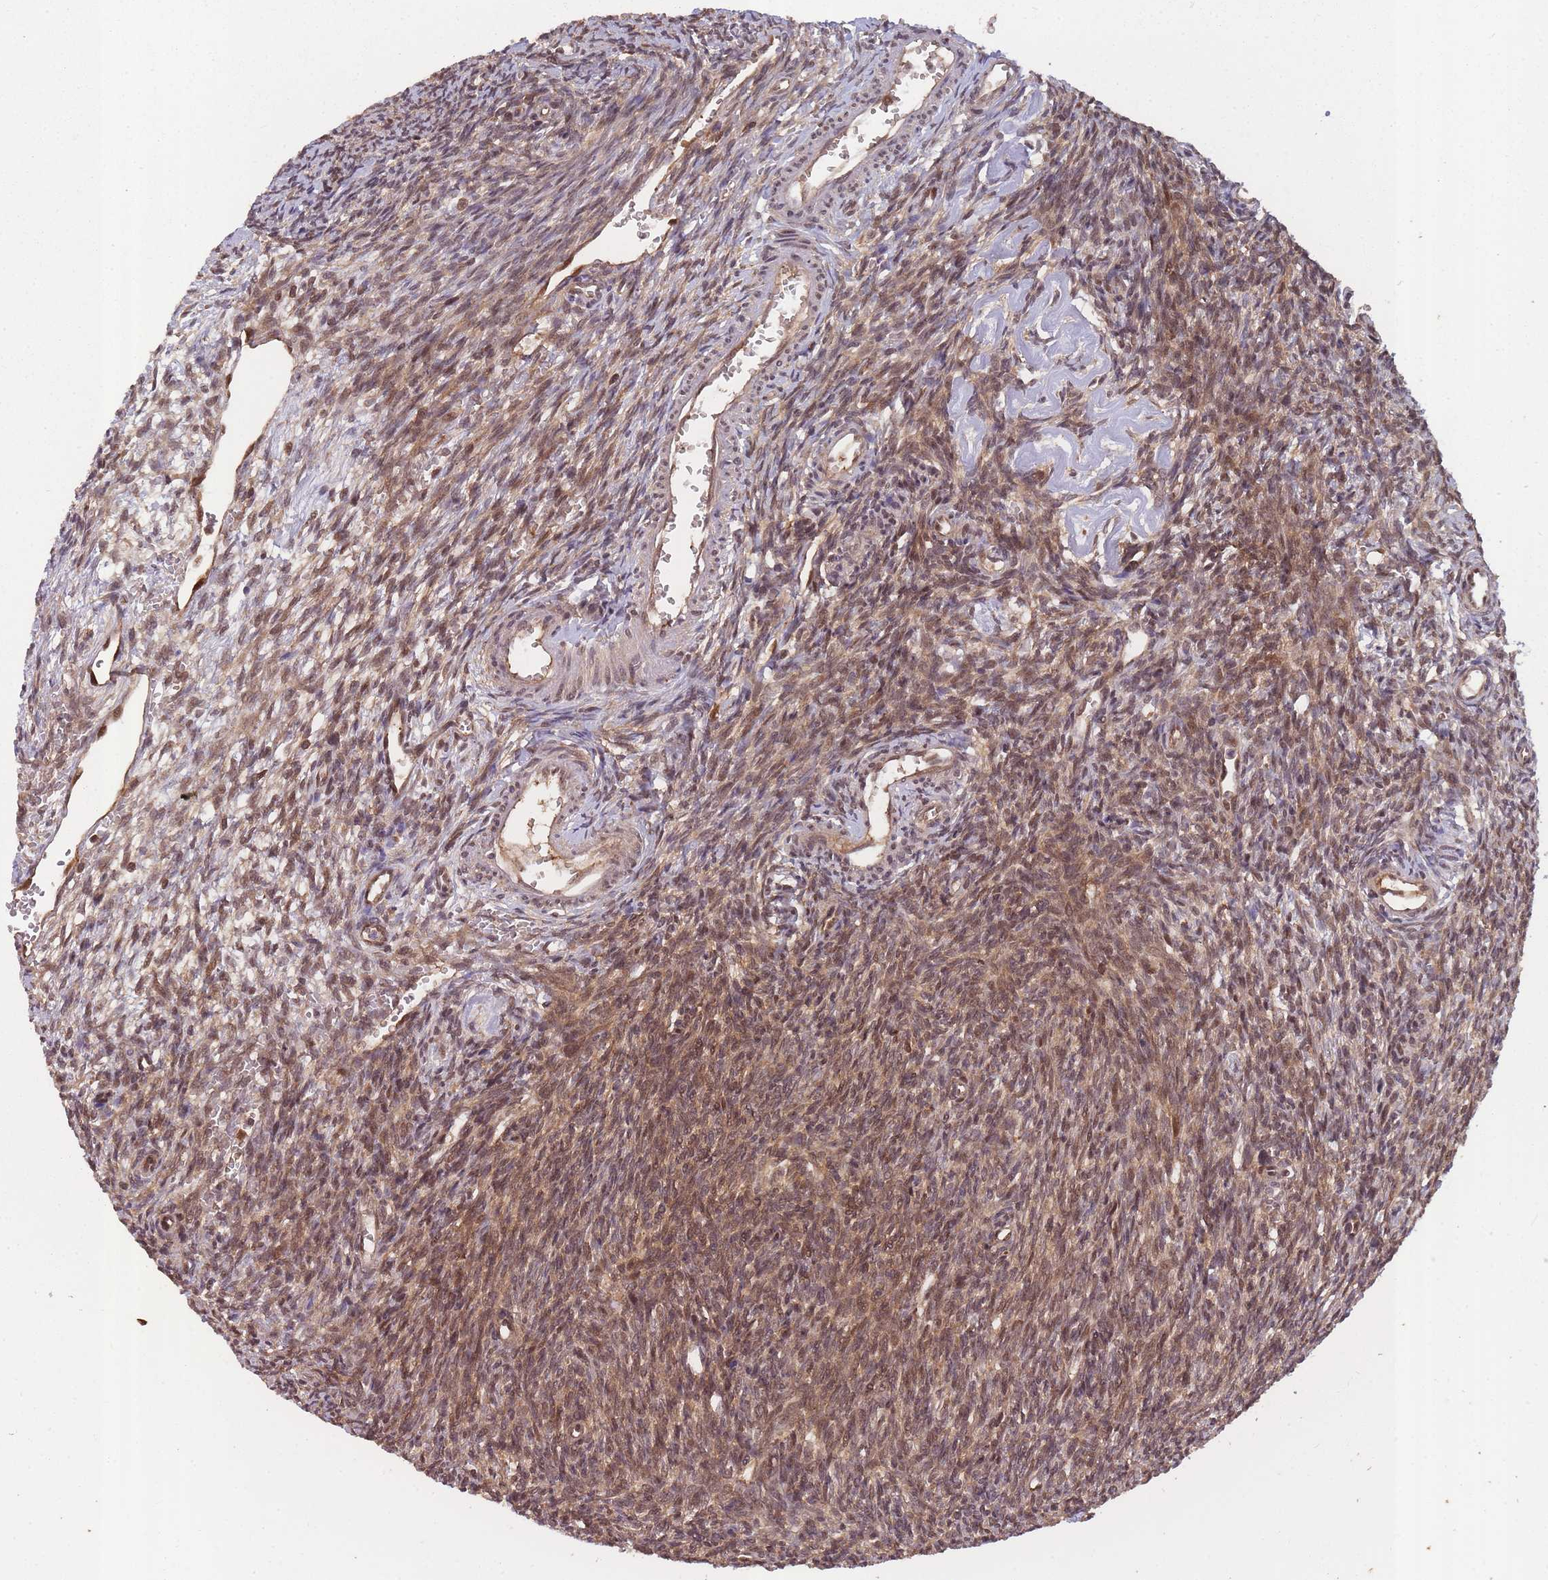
{"staining": {"intensity": "moderate", "quantity": ">75%", "location": "cytoplasmic/membranous,nuclear"}, "tissue": "ovary", "cell_type": "Ovarian stroma cells", "image_type": "normal", "snomed": [{"axis": "morphology", "description": "Normal tissue, NOS"}, {"axis": "topography", "description": "Ovary"}], "caption": "Immunohistochemistry (IHC) image of unremarkable ovary: human ovary stained using immunohistochemistry shows medium levels of moderate protein expression localized specifically in the cytoplasmic/membranous,nuclear of ovarian stroma cells, appearing as a cytoplasmic/membranous,nuclear brown color.", "gene": "PPP6R3", "patient": {"sex": "female", "age": 39}}